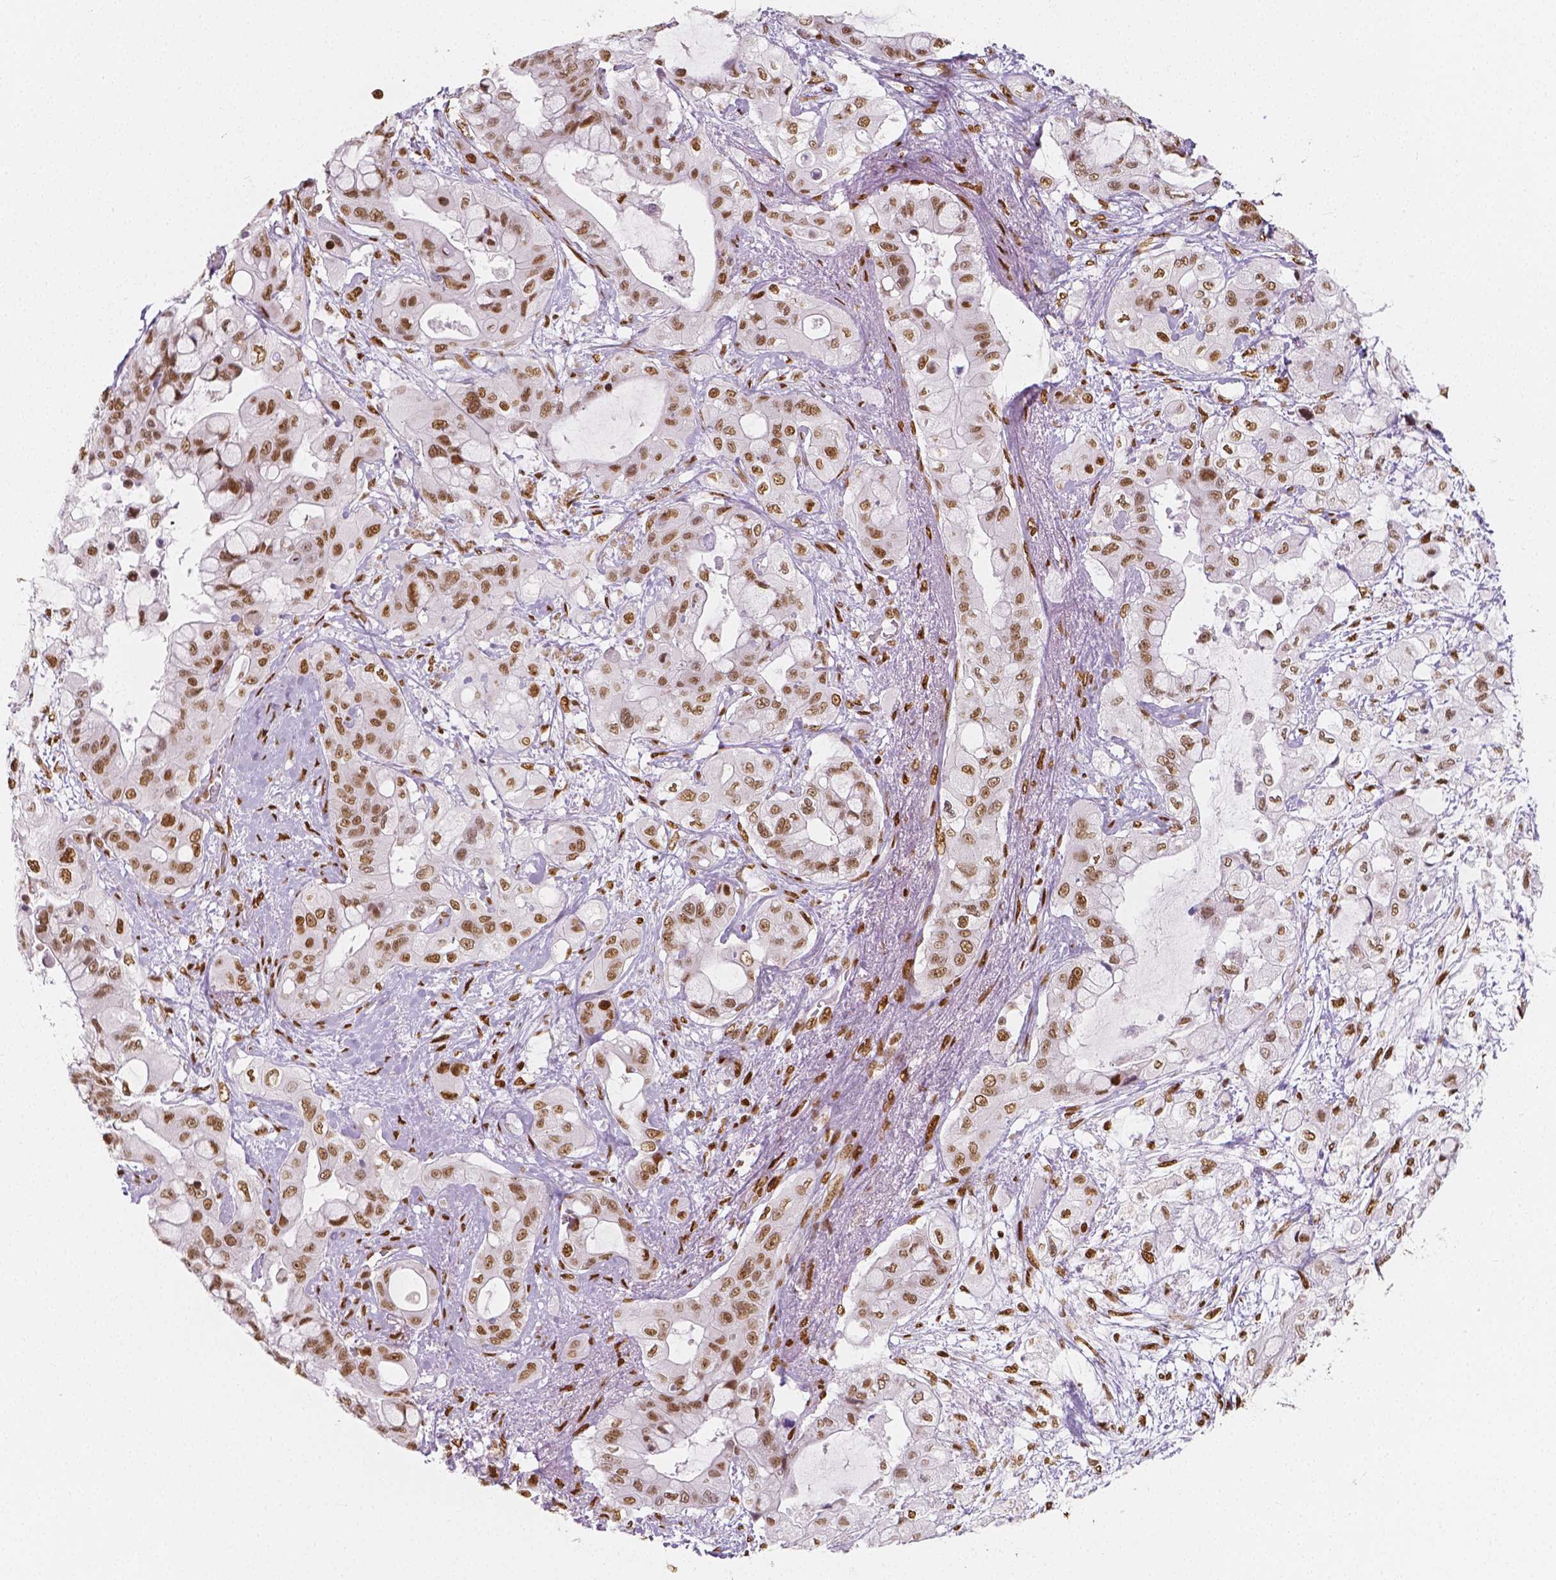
{"staining": {"intensity": "moderate", "quantity": ">75%", "location": "nuclear"}, "tissue": "pancreatic cancer", "cell_type": "Tumor cells", "image_type": "cancer", "snomed": [{"axis": "morphology", "description": "Adenocarcinoma, NOS"}, {"axis": "topography", "description": "Pancreas"}], "caption": "Adenocarcinoma (pancreatic) stained with a brown dye shows moderate nuclear positive expression in approximately >75% of tumor cells.", "gene": "NUCKS1", "patient": {"sex": "male", "age": 71}}